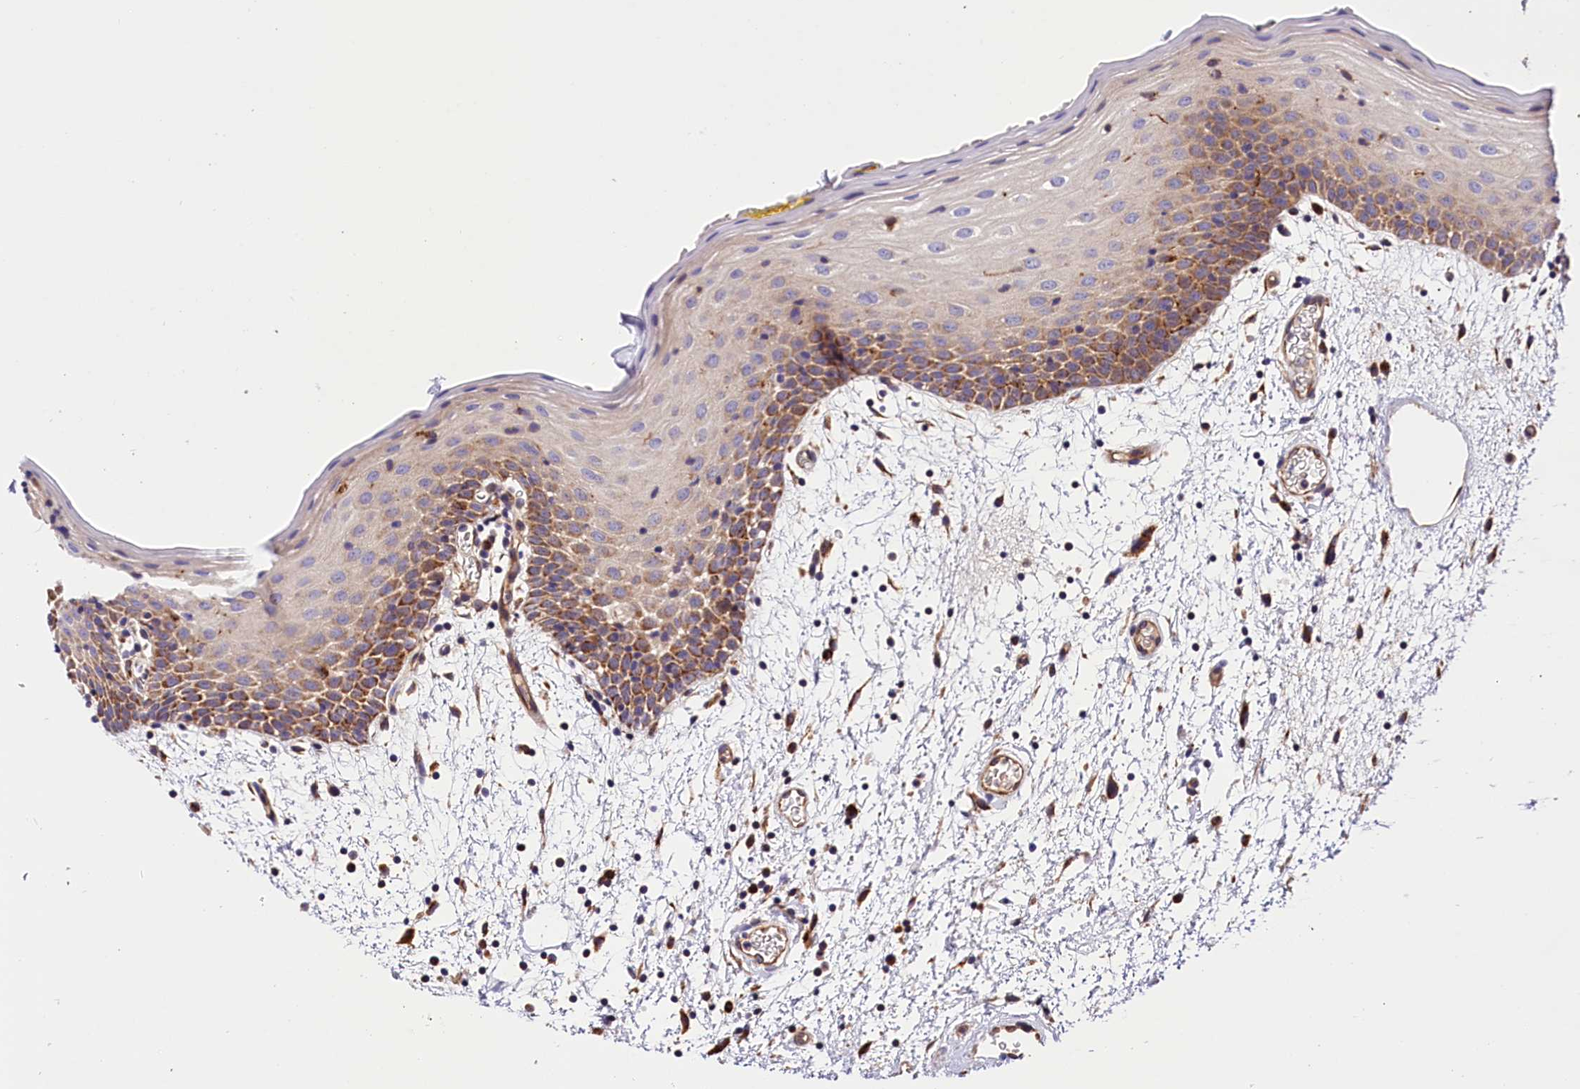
{"staining": {"intensity": "moderate", "quantity": "25%-75%", "location": "cytoplasmic/membranous"}, "tissue": "oral mucosa", "cell_type": "Squamous epithelial cells", "image_type": "normal", "snomed": [{"axis": "morphology", "description": "Normal tissue, NOS"}, {"axis": "topography", "description": "Skeletal muscle"}, {"axis": "topography", "description": "Oral tissue"}, {"axis": "topography", "description": "Salivary gland"}, {"axis": "topography", "description": "Peripheral nerve tissue"}], "caption": "Oral mucosa stained with DAB immunohistochemistry displays medium levels of moderate cytoplasmic/membranous positivity in about 25%-75% of squamous epithelial cells.", "gene": "ARMC6", "patient": {"sex": "male", "age": 54}}